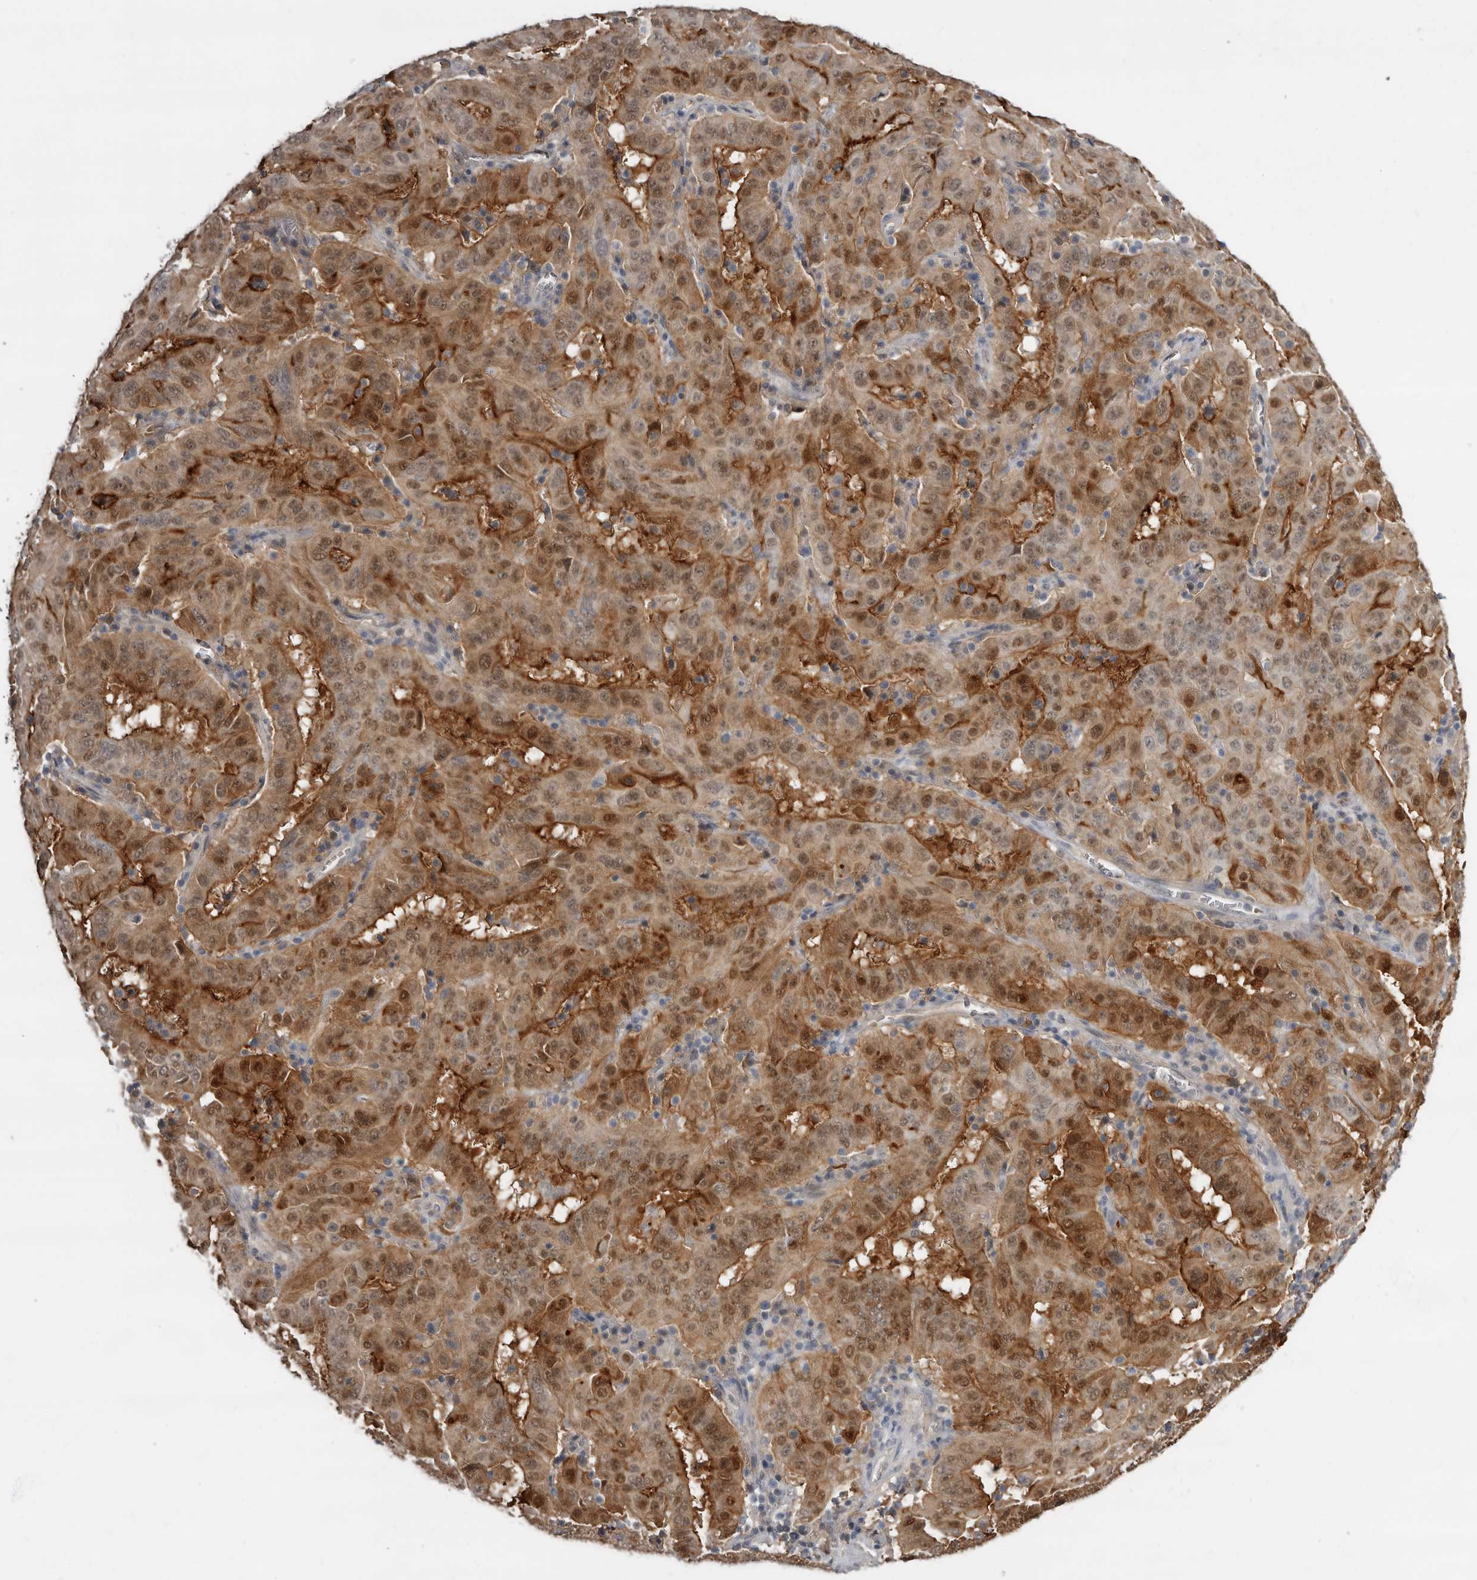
{"staining": {"intensity": "moderate", "quantity": ">75%", "location": "cytoplasmic/membranous,nuclear"}, "tissue": "pancreatic cancer", "cell_type": "Tumor cells", "image_type": "cancer", "snomed": [{"axis": "morphology", "description": "Adenocarcinoma, NOS"}, {"axis": "topography", "description": "Pancreas"}], "caption": "Pancreatic cancer stained for a protein (brown) demonstrates moderate cytoplasmic/membranous and nuclear positive positivity in about >75% of tumor cells.", "gene": "RBKS", "patient": {"sex": "male", "age": 63}}